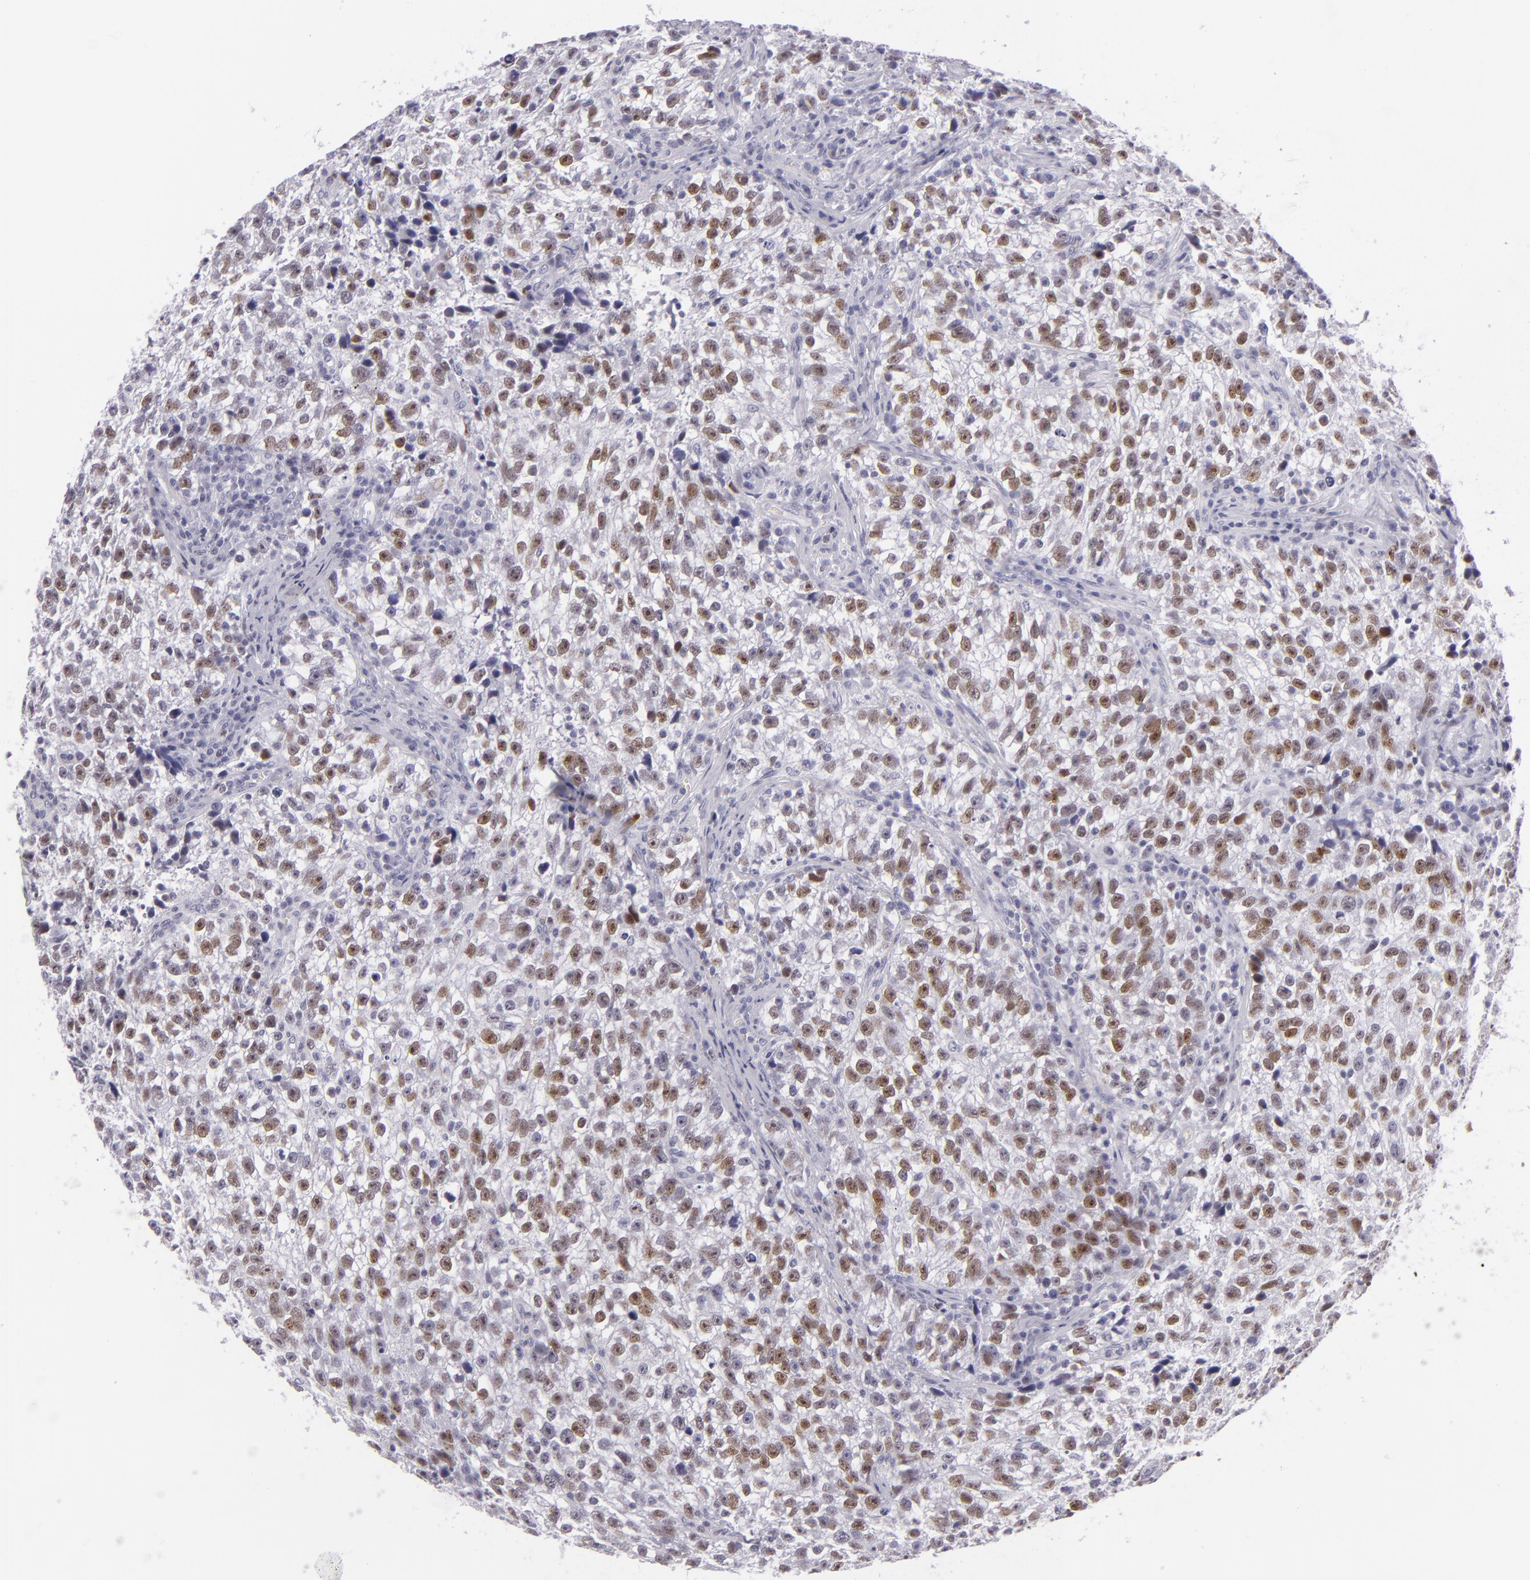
{"staining": {"intensity": "weak", "quantity": "25%-75%", "location": "nuclear"}, "tissue": "testis cancer", "cell_type": "Tumor cells", "image_type": "cancer", "snomed": [{"axis": "morphology", "description": "Seminoma, NOS"}, {"axis": "topography", "description": "Testis"}], "caption": "Human testis cancer (seminoma) stained for a protein (brown) exhibits weak nuclear positive positivity in approximately 25%-75% of tumor cells.", "gene": "MCM3", "patient": {"sex": "male", "age": 38}}